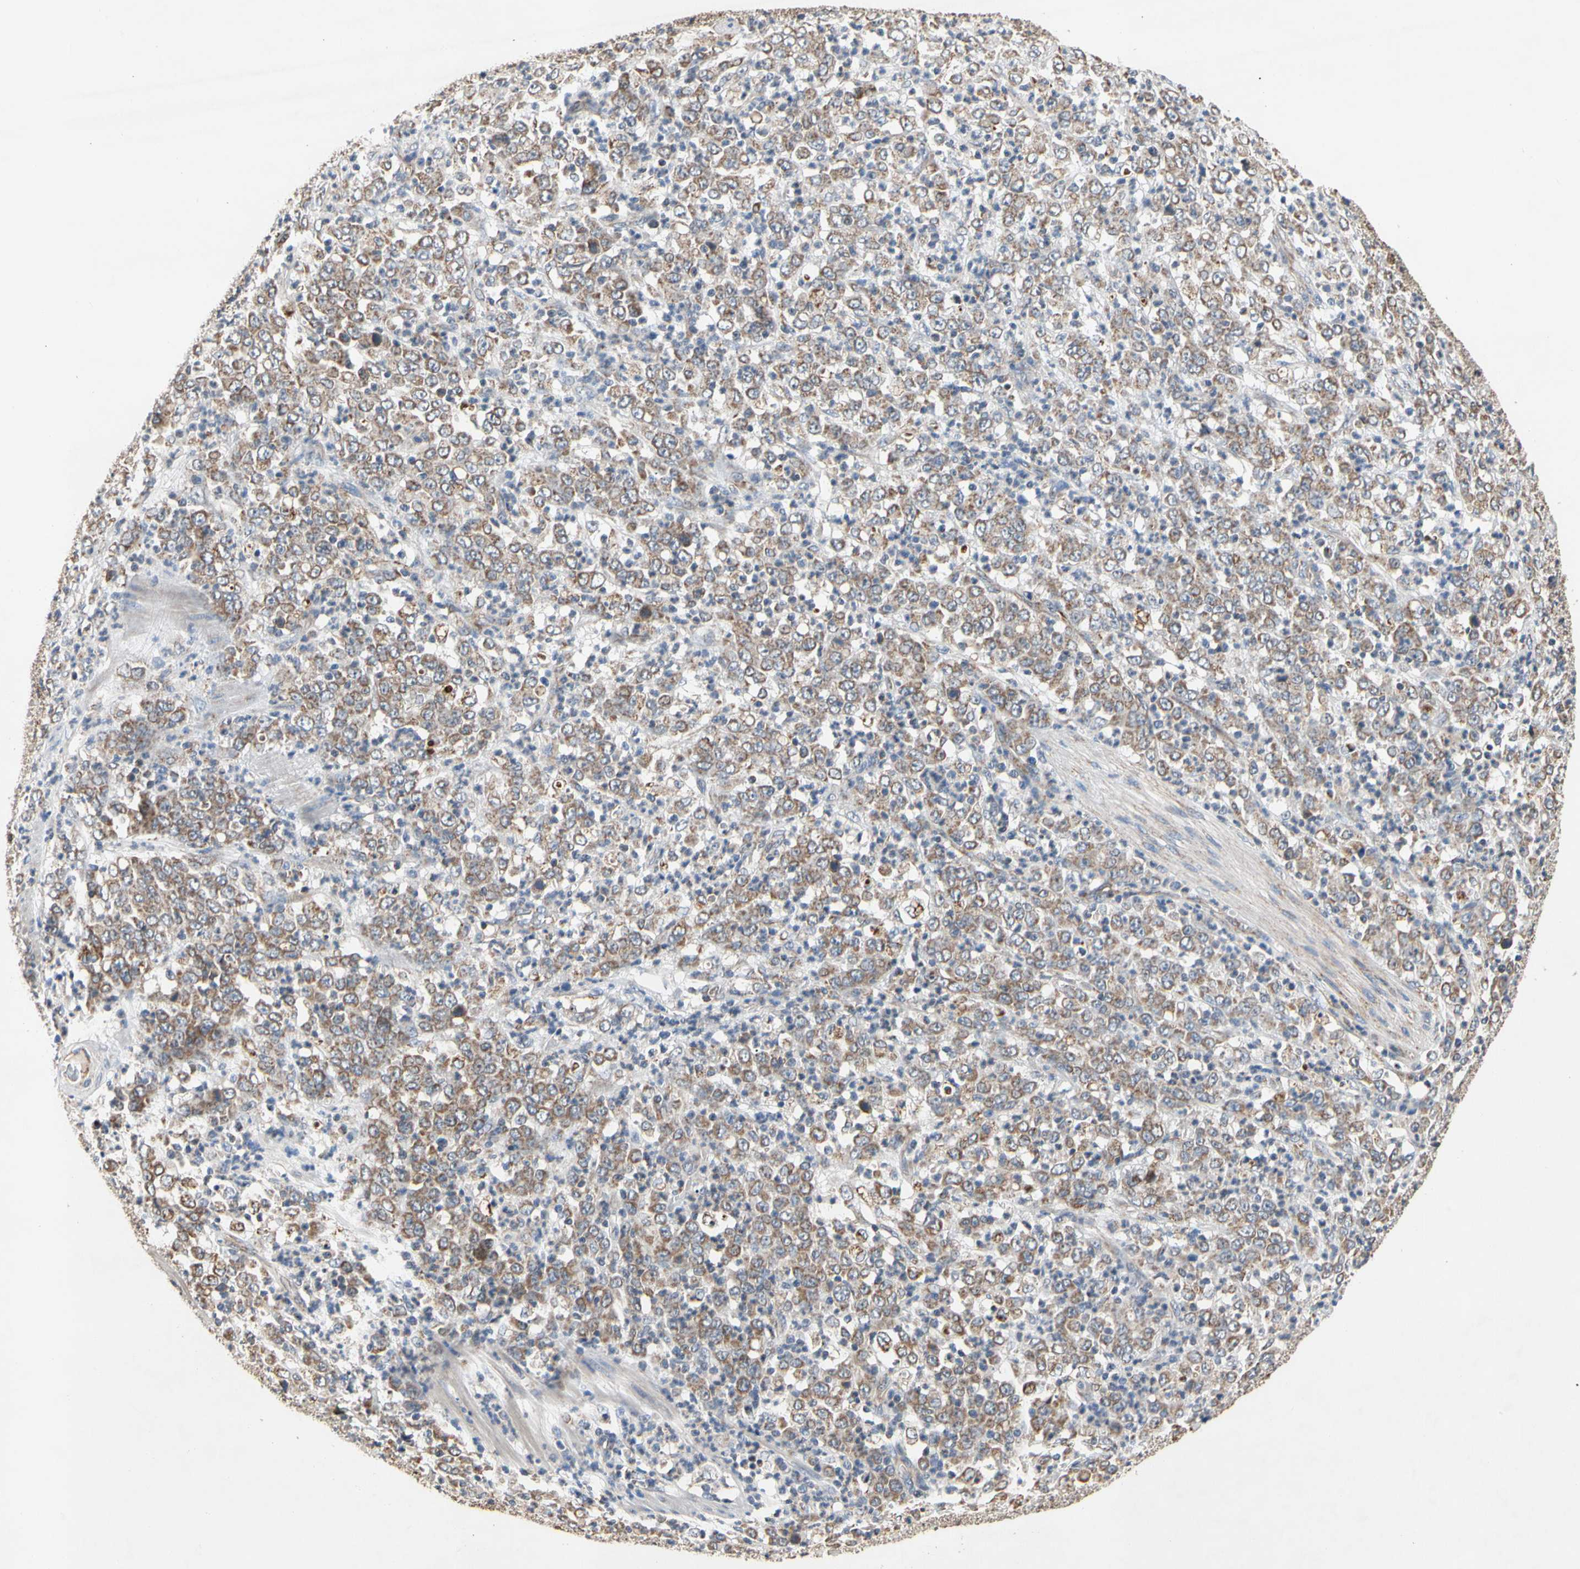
{"staining": {"intensity": "moderate", "quantity": ">75%", "location": "cytoplasmic/membranous"}, "tissue": "stomach cancer", "cell_type": "Tumor cells", "image_type": "cancer", "snomed": [{"axis": "morphology", "description": "Adenocarcinoma, NOS"}, {"axis": "topography", "description": "Stomach, lower"}], "caption": "Moderate cytoplasmic/membranous positivity for a protein is seen in about >75% of tumor cells of adenocarcinoma (stomach) using immunohistochemistry (IHC).", "gene": "GPD2", "patient": {"sex": "female", "age": 71}}